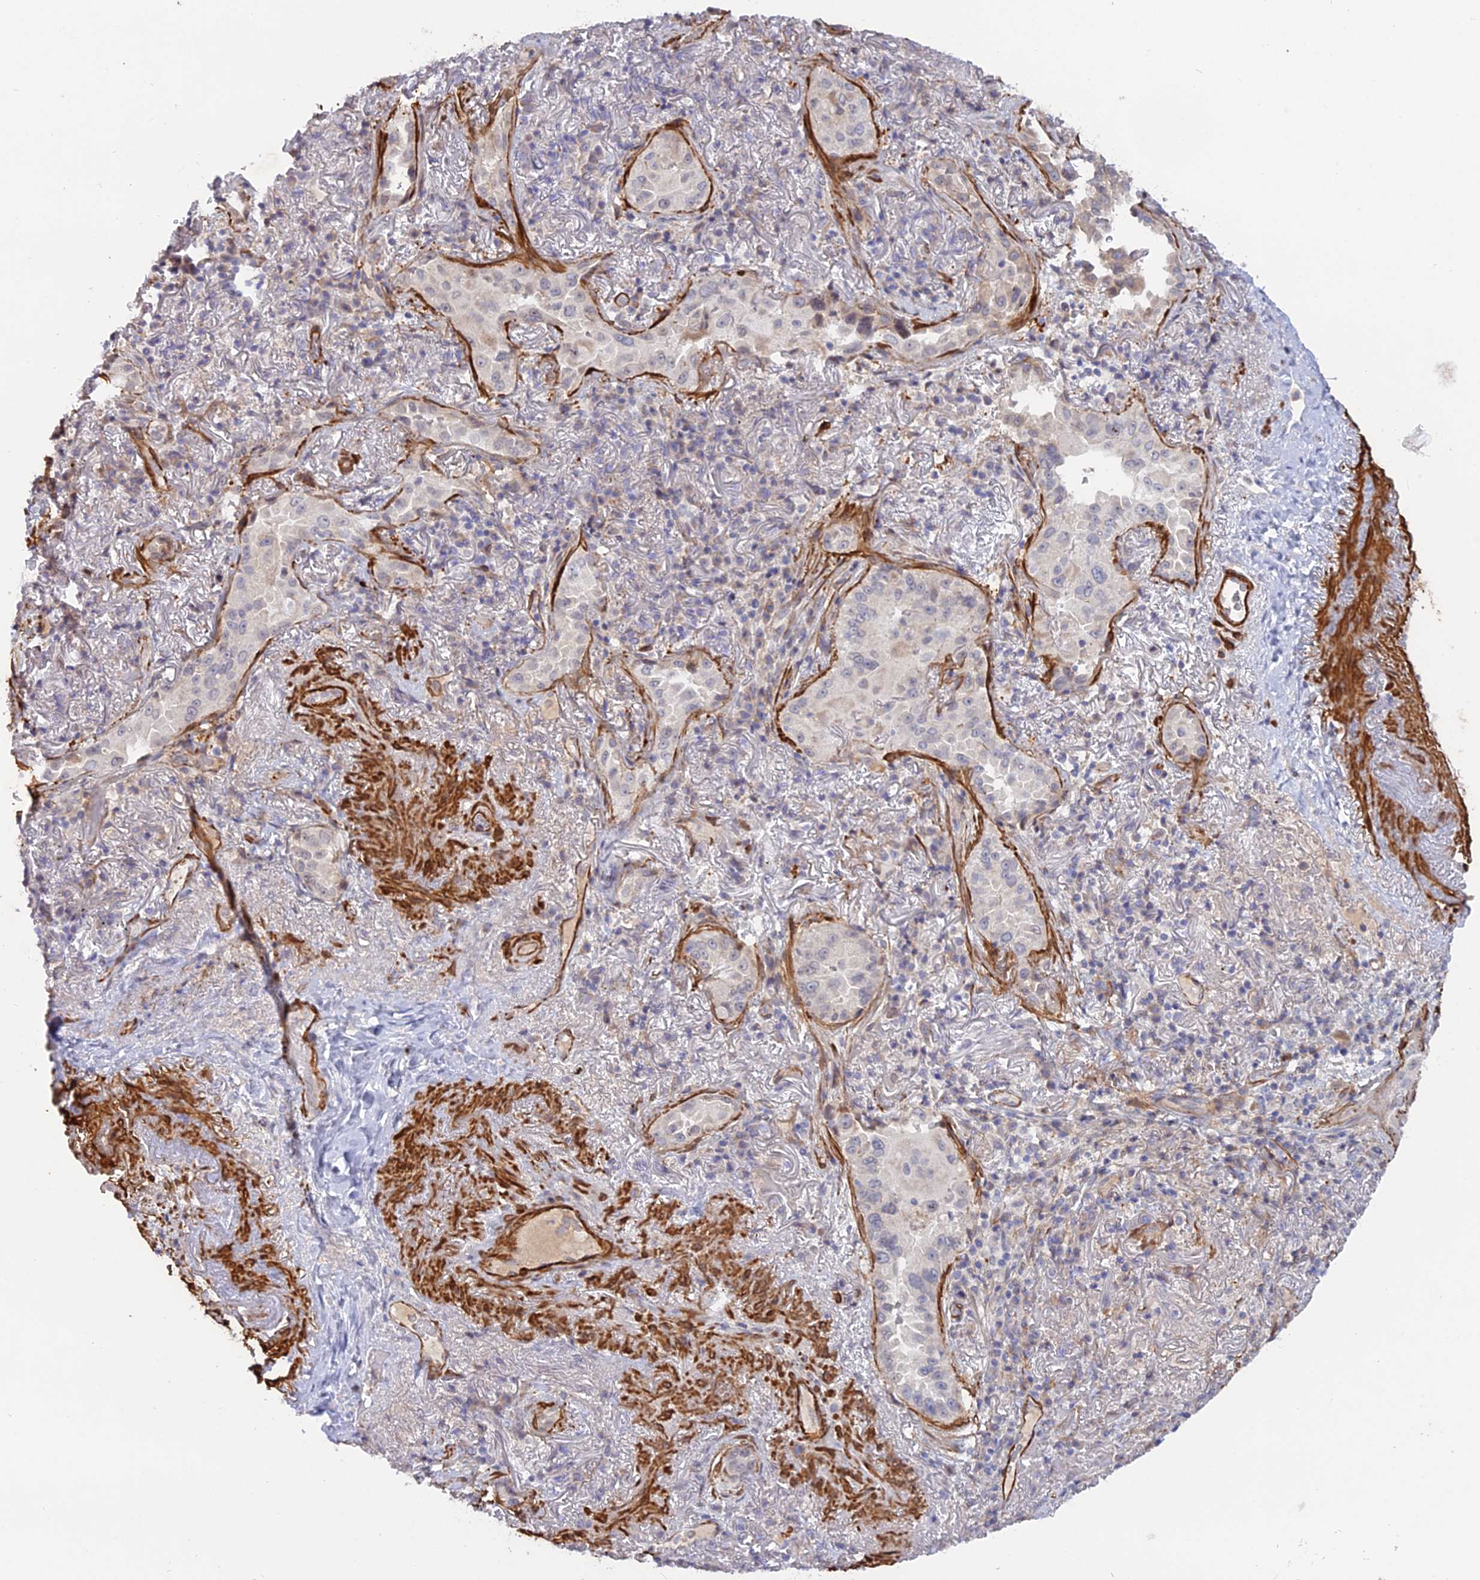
{"staining": {"intensity": "negative", "quantity": "none", "location": "none"}, "tissue": "lung cancer", "cell_type": "Tumor cells", "image_type": "cancer", "snomed": [{"axis": "morphology", "description": "Adenocarcinoma, NOS"}, {"axis": "topography", "description": "Lung"}], "caption": "Protein analysis of lung adenocarcinoma shows no significant expression in tumor cells.", "gene": "CCDC154", "patient": {"sex": "female", "age": 69}}